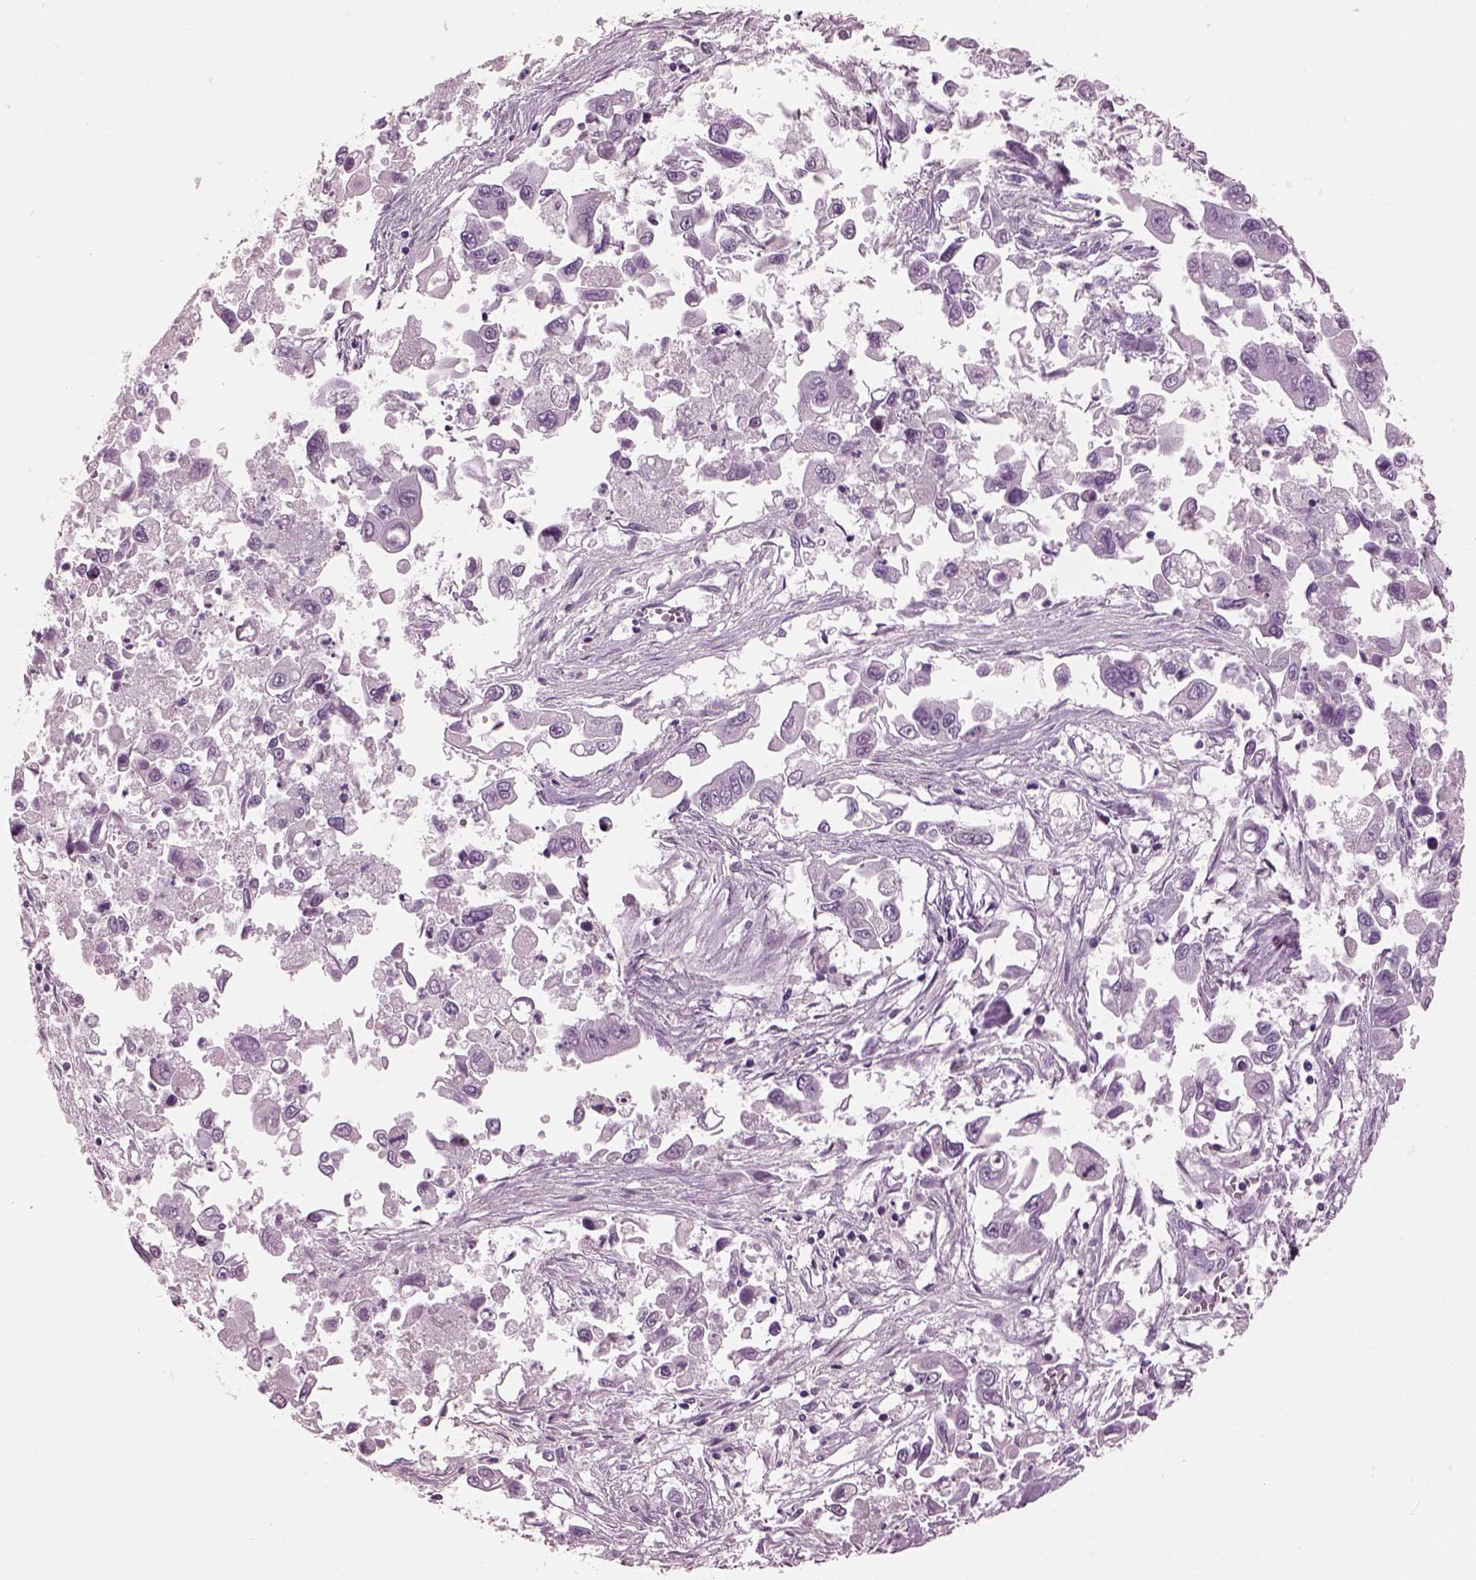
{"staining": {"intensity": "negative", "quantity": "none", "location": "none"}, "tissue": "pancreatic cancer", "cell_type": "Tumor cells", "image_type": "cancer", "snomed": [{"axis": "morphology", "description": "Adenocarcinoma, NOS"}, {"axis": "topography", "description": "Pancreas"}], "caption": "A micrograph of adenocarcinoma (pancreatic) stained for a protein exhibits no brown staining in tumor cells. (Immunohistochemistry (ihc), brightfield microscopy, high magnification).", "gene": "PACRG", "patient": {"sex": "female", "age": 83}}